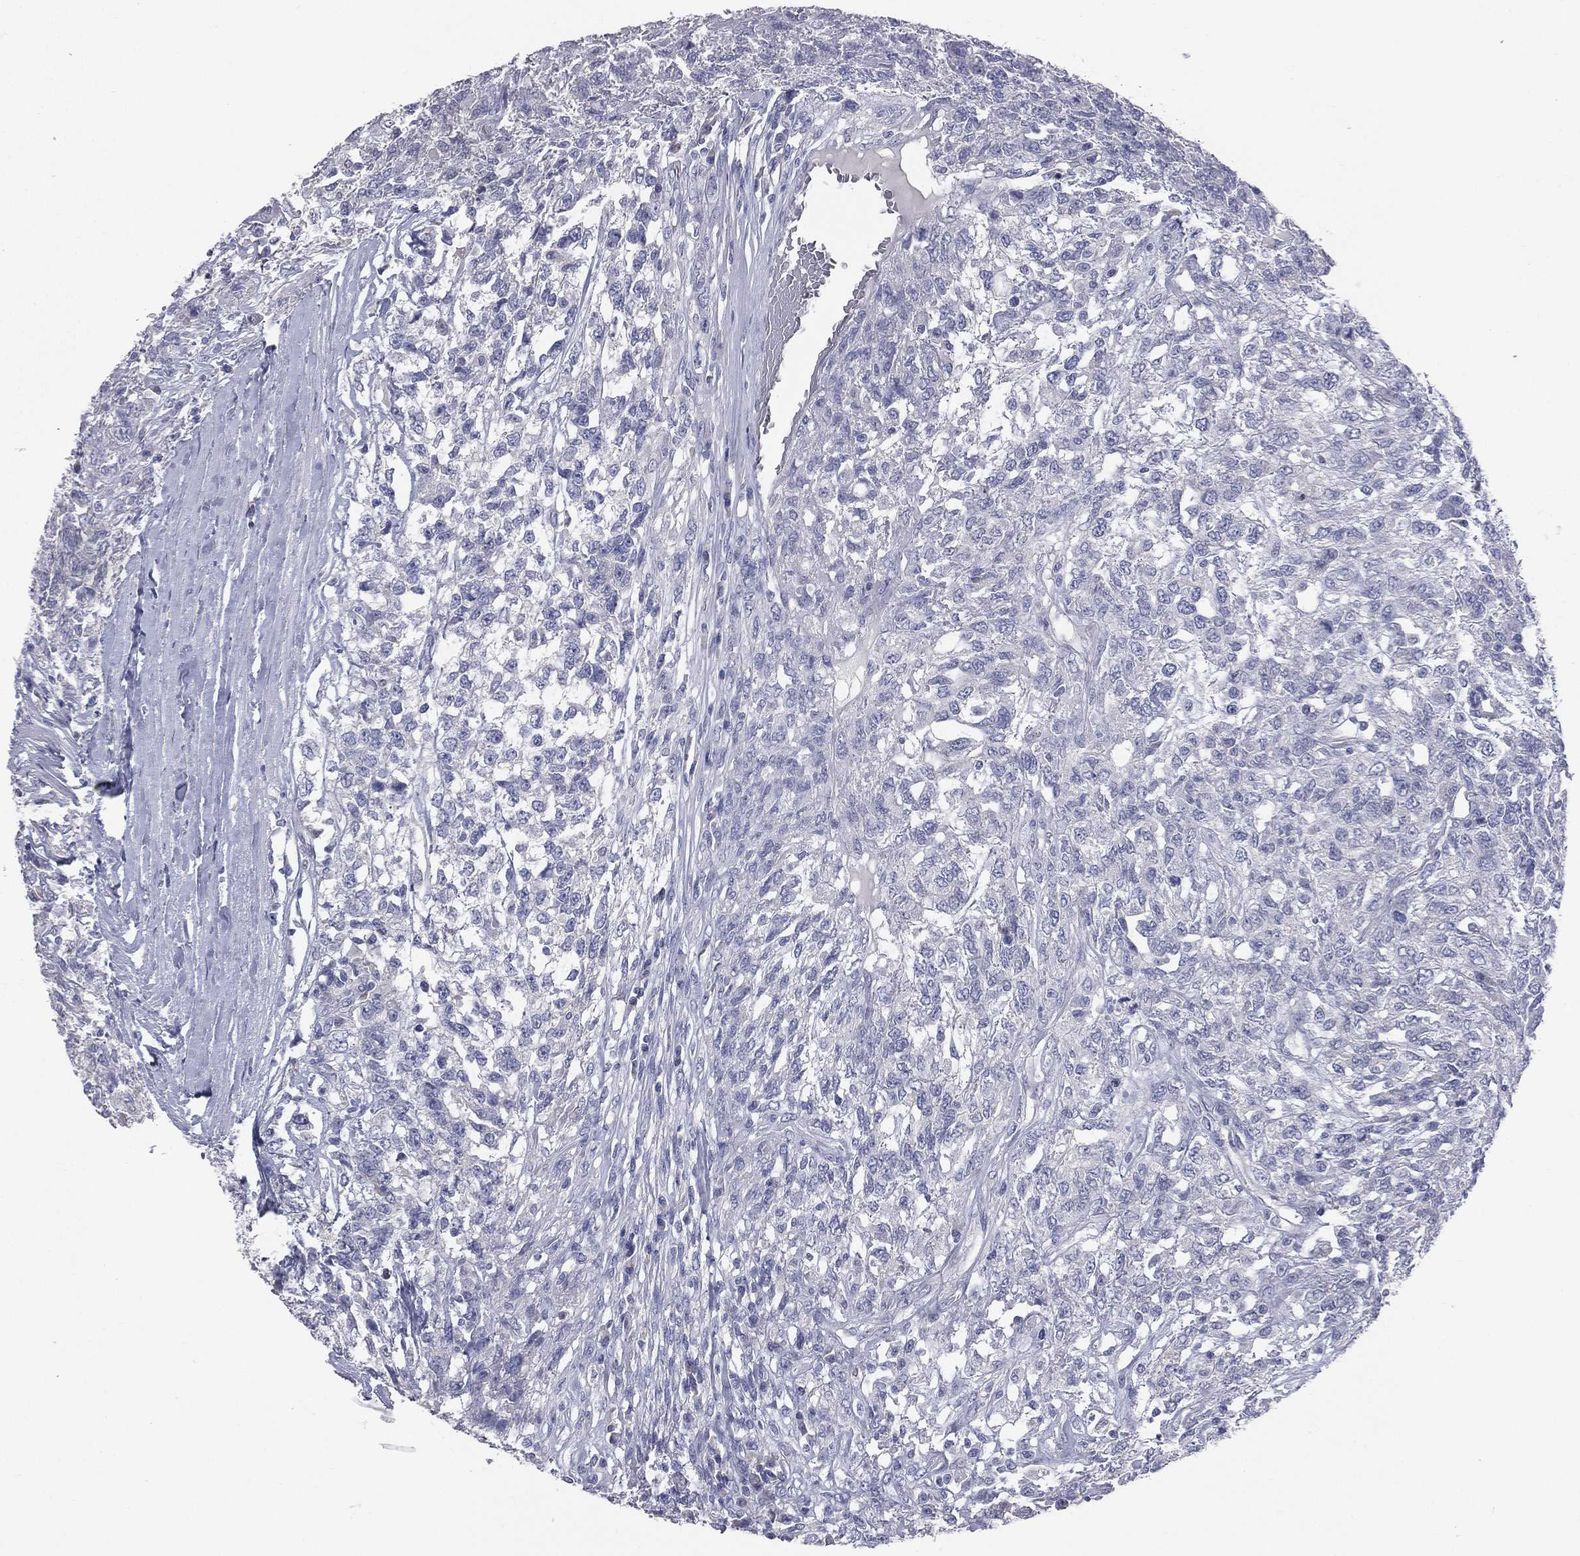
{"staining": {"intensity": "negative", "quantity": "none", "location": "none"}, "tissue": "testis cancer", "cell_type": "Tumor cells", "image_type": "cancer", "snomed": [{"axis": "morphology", "description": "Seminoma, NOS"}, {"axis": "topography", "description": "Testis"}], "caption": "IHC image of neoplastic tissue: testis seminoma stained with DAB demonstrates no significant protein positivity in tumor cells.", "gene": "STK31", "patient": {"sex": "male", "age": 52}}